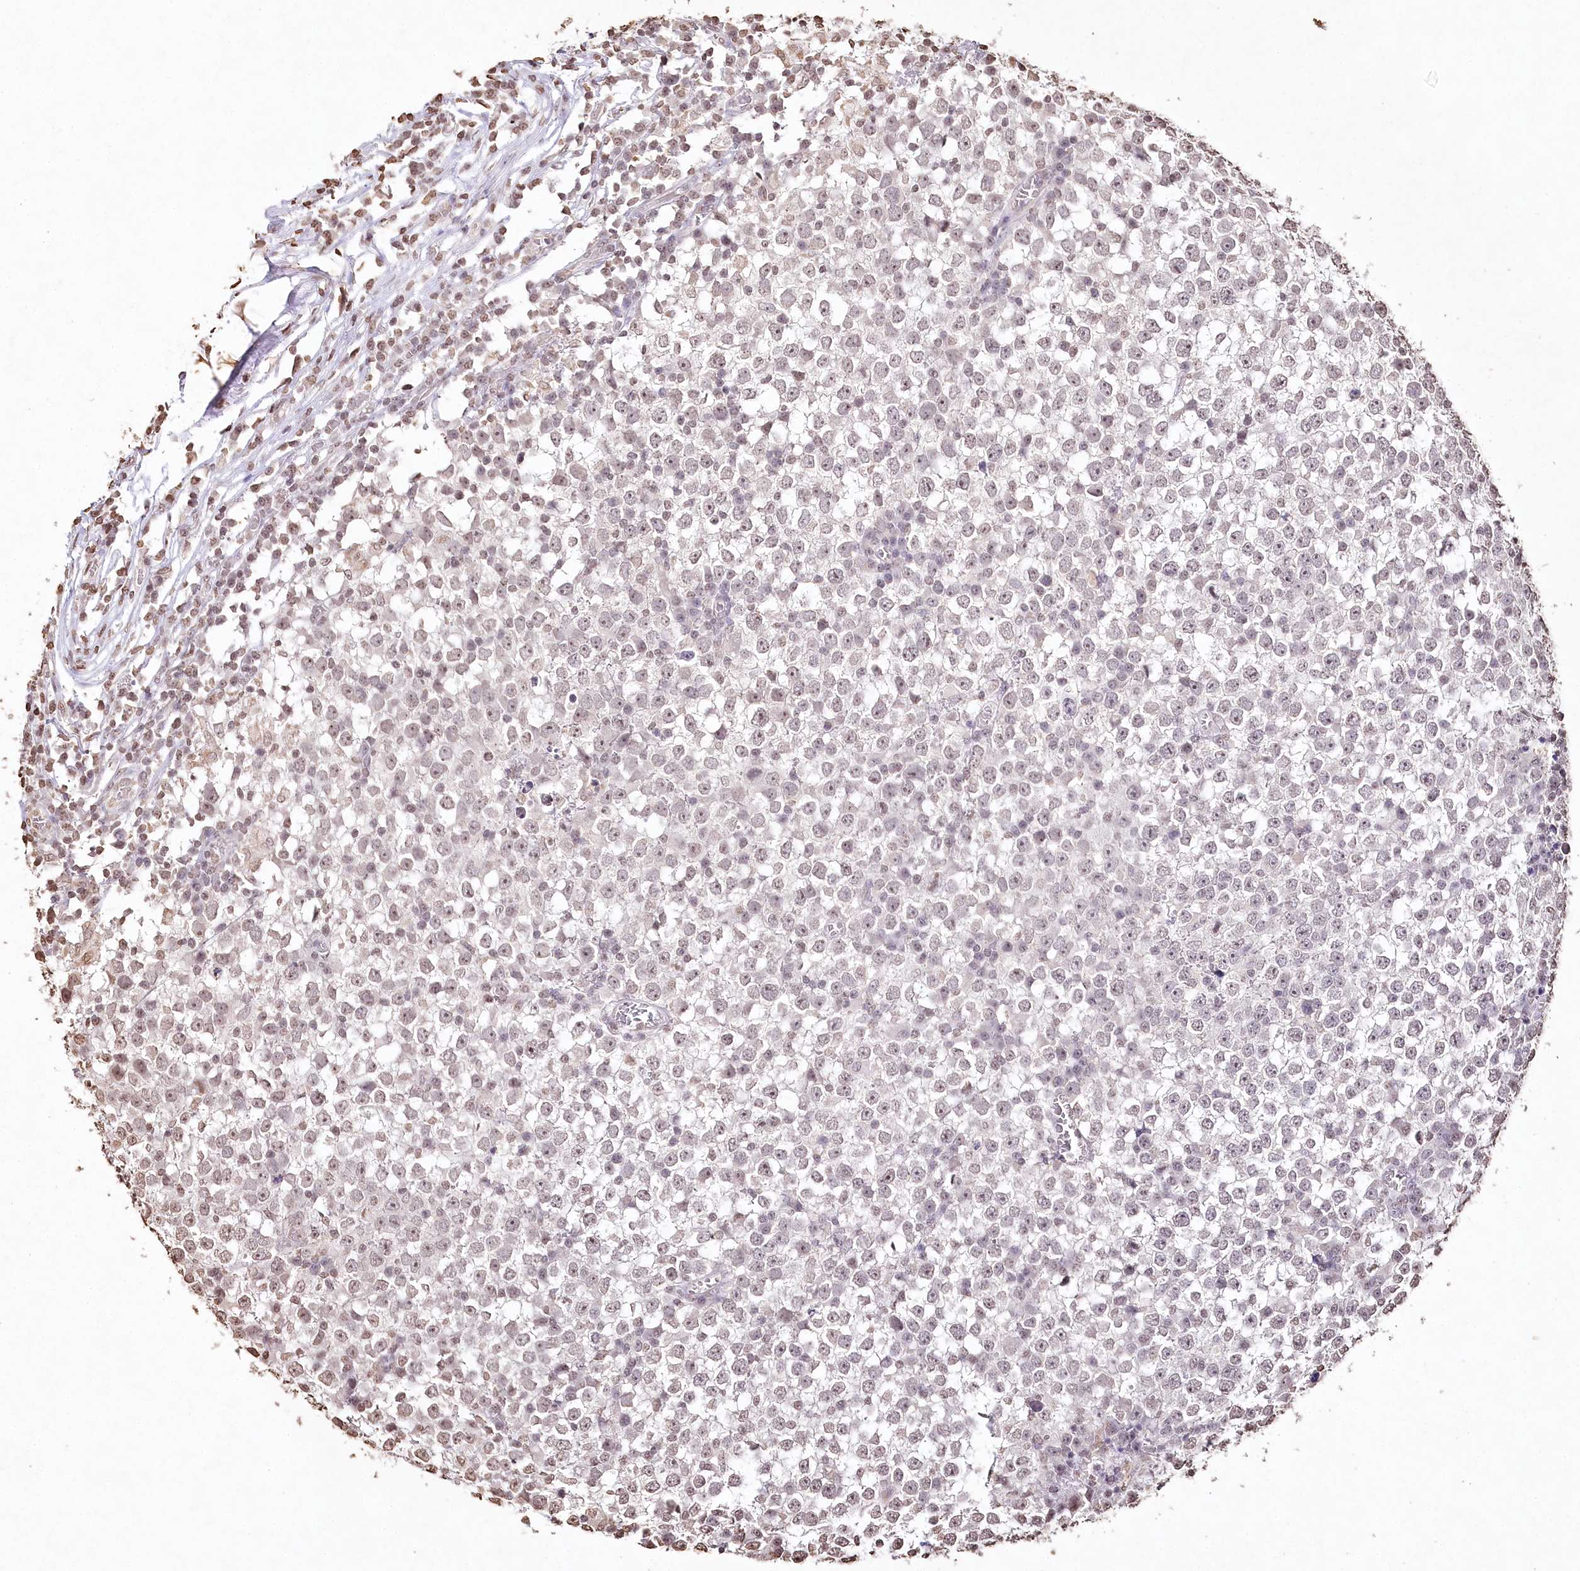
{"staining": {"intensity": "weak", "quantity": "<25%", "location": "nuclear"}, "tissue": "testis cancer", "cell_type": "Tumor cells", "image_type": "cancer", "snomed": [{"axis": "morphology", "description": "Seminoma, NOS"}, {"axis": "topography", "description": "Testis"}], "caption": "This image is of testis cancer stained with immunohistochemistry (IHC) to label a protein in brown with the nuclei are counter-stained blue. There is no expression in tumor cells. (Brightfield microscopy of DAB (3,3'-diaminobenzidine) IHC at high magnification).", "gene": "DMXL1", "patient": {"sex": "male", "age": 65}}